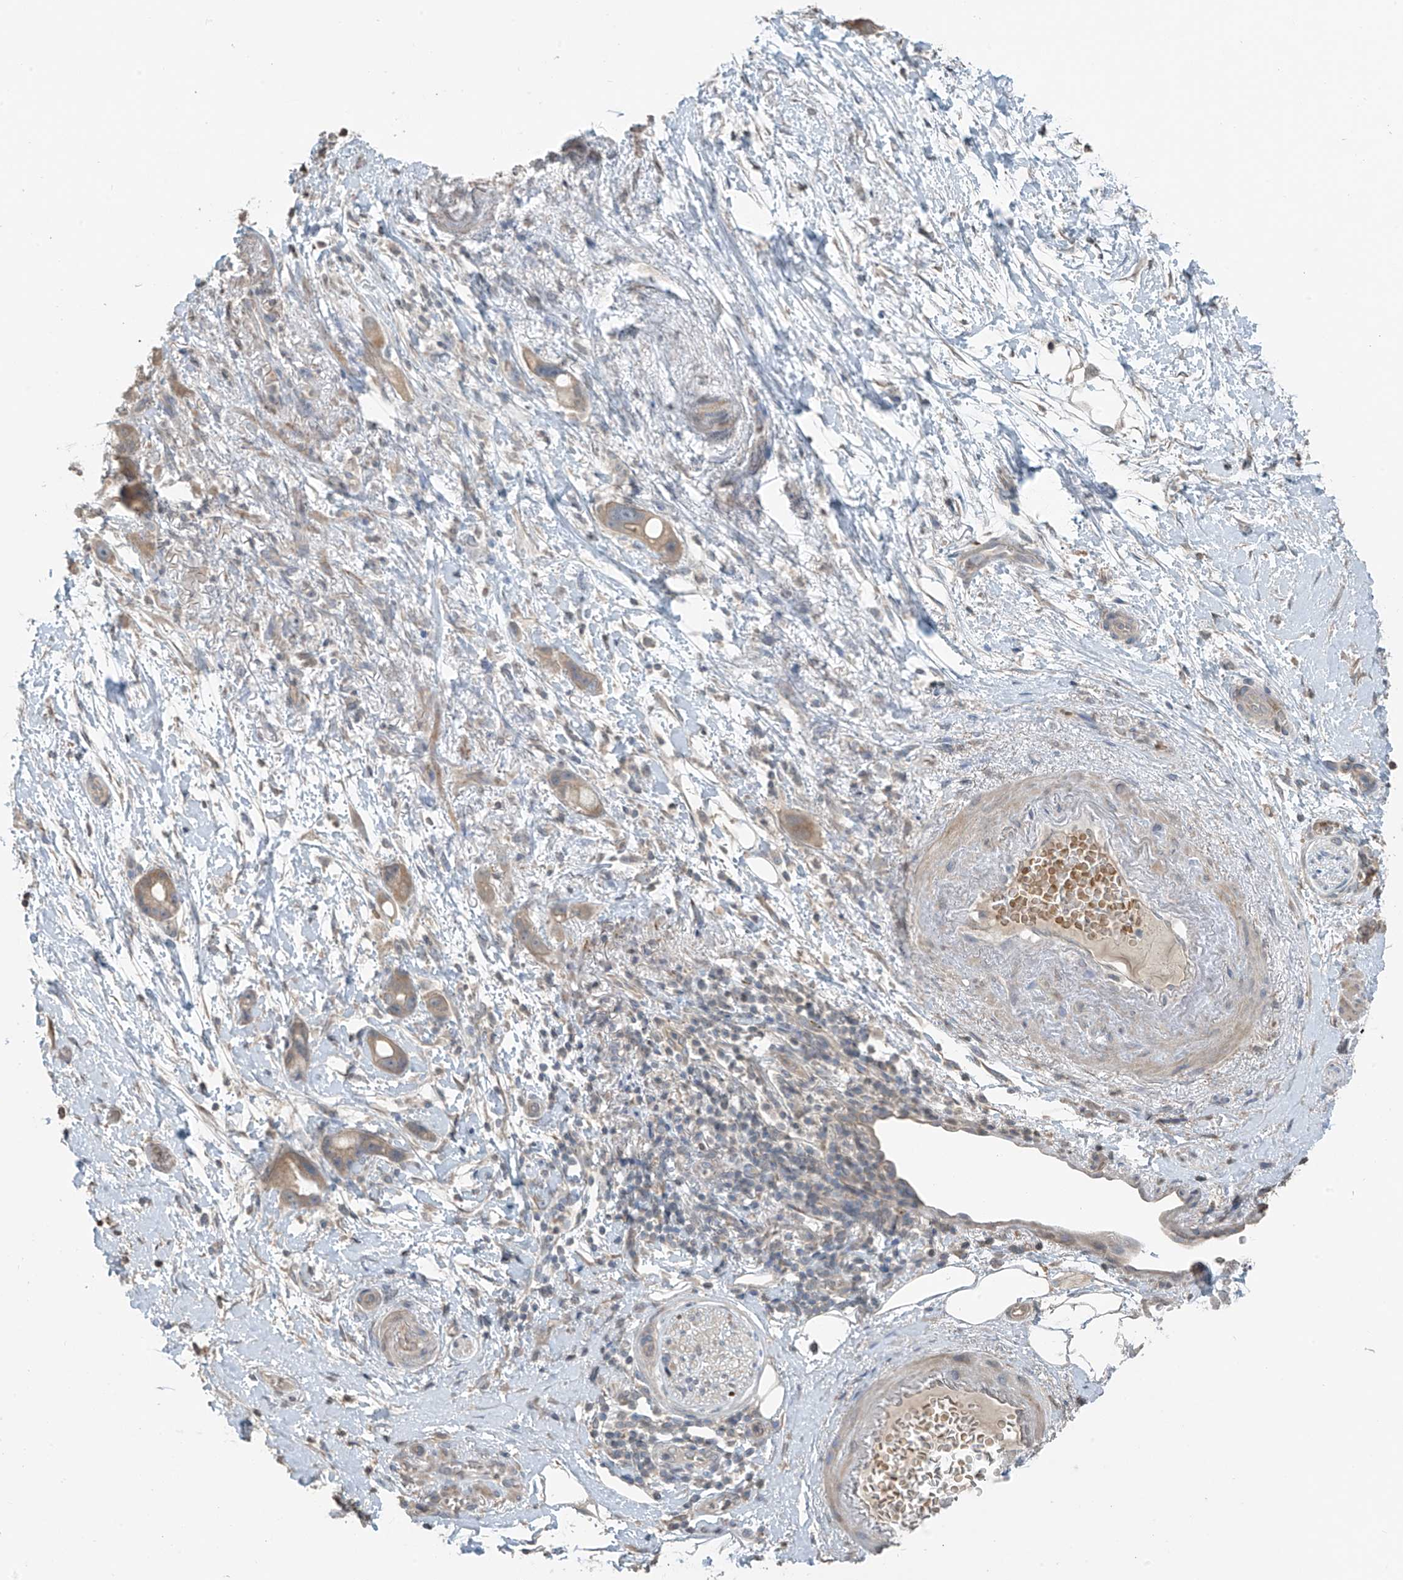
{"staining": {"intensity": "weak", "quantity": ">75%", "location": "cytoplasmic/membranous"}, "tissue": "pancreatic cancer", "cell_type": "Tumor cells", "image_type": "cancer", "snomed": [{"axis": "morphology", "description": "Normal tissue, NOS"}, {"axis": "morphology", "description": "Adenocarcinoma, NOS"}, {"axis": "topography", "description": "Pancreas"}], "caption": "This image displays pancreatic adenocarcinoma stained with immunohistochemistry to label a protein in brown. The cytoplasmic/membranous of tumor cells show weak positivity for the protein. Nuclei are counter-stained blue.", "gene": "HOXA11", "patient": {"sex": "female", "age": 68}}